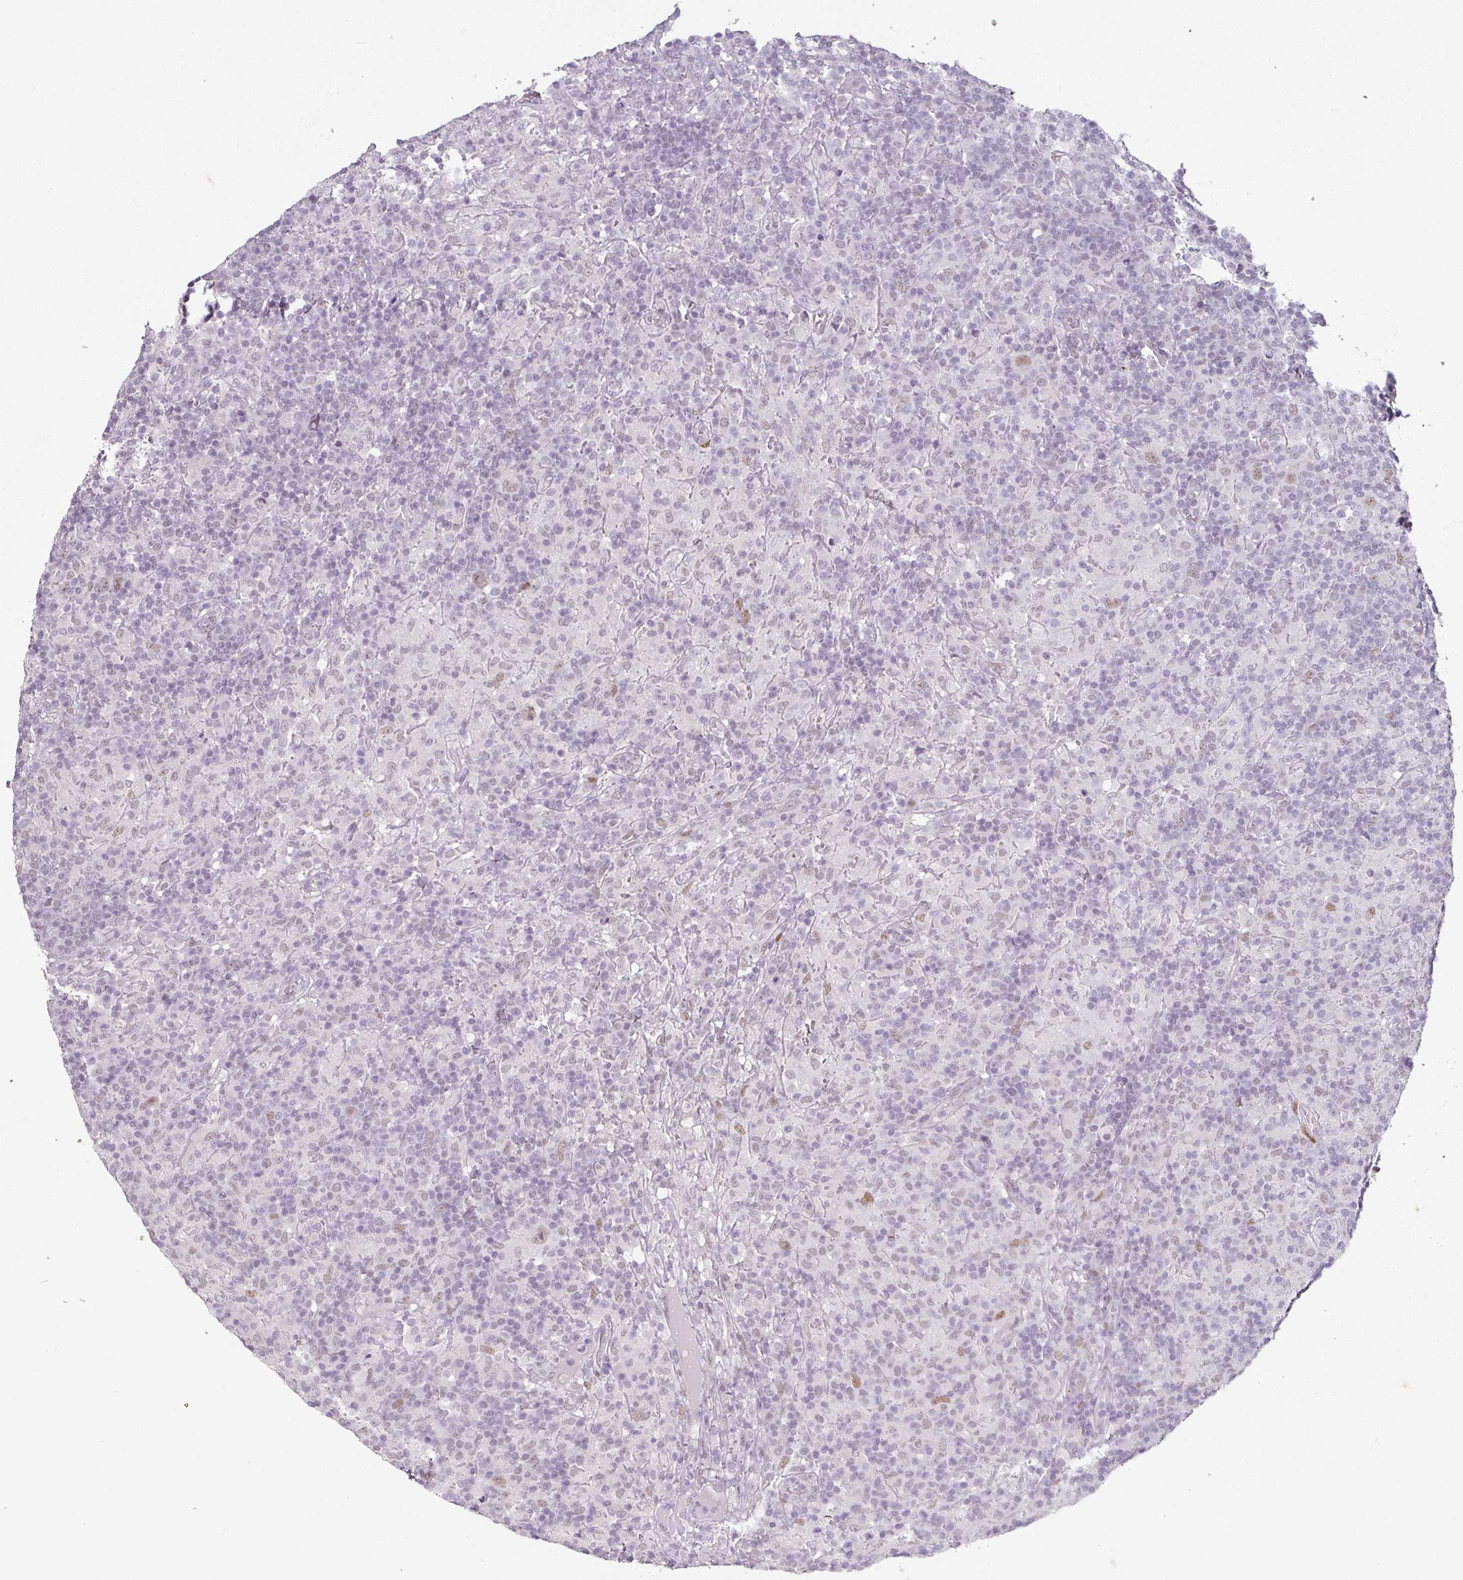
{"staining": {"intensity": "weak", "quantity": ">75%", "location": "nuclear"}, "tissue": "lymphoma", "cell_type": "Tumor cells", "image_type": "cancer", "snomed": [{"axis": "morphology", "description": "Hodgkin's disease, NOS"}, {"axis": "topography", "description": "Lymph node"}], "caption": "Protein staining exhibits weak nuclear expression in about >75% of tumor cells in Hodgkin's disease.", "gene": "ELK1", "patient": {"sex": "male", "age": 70}}